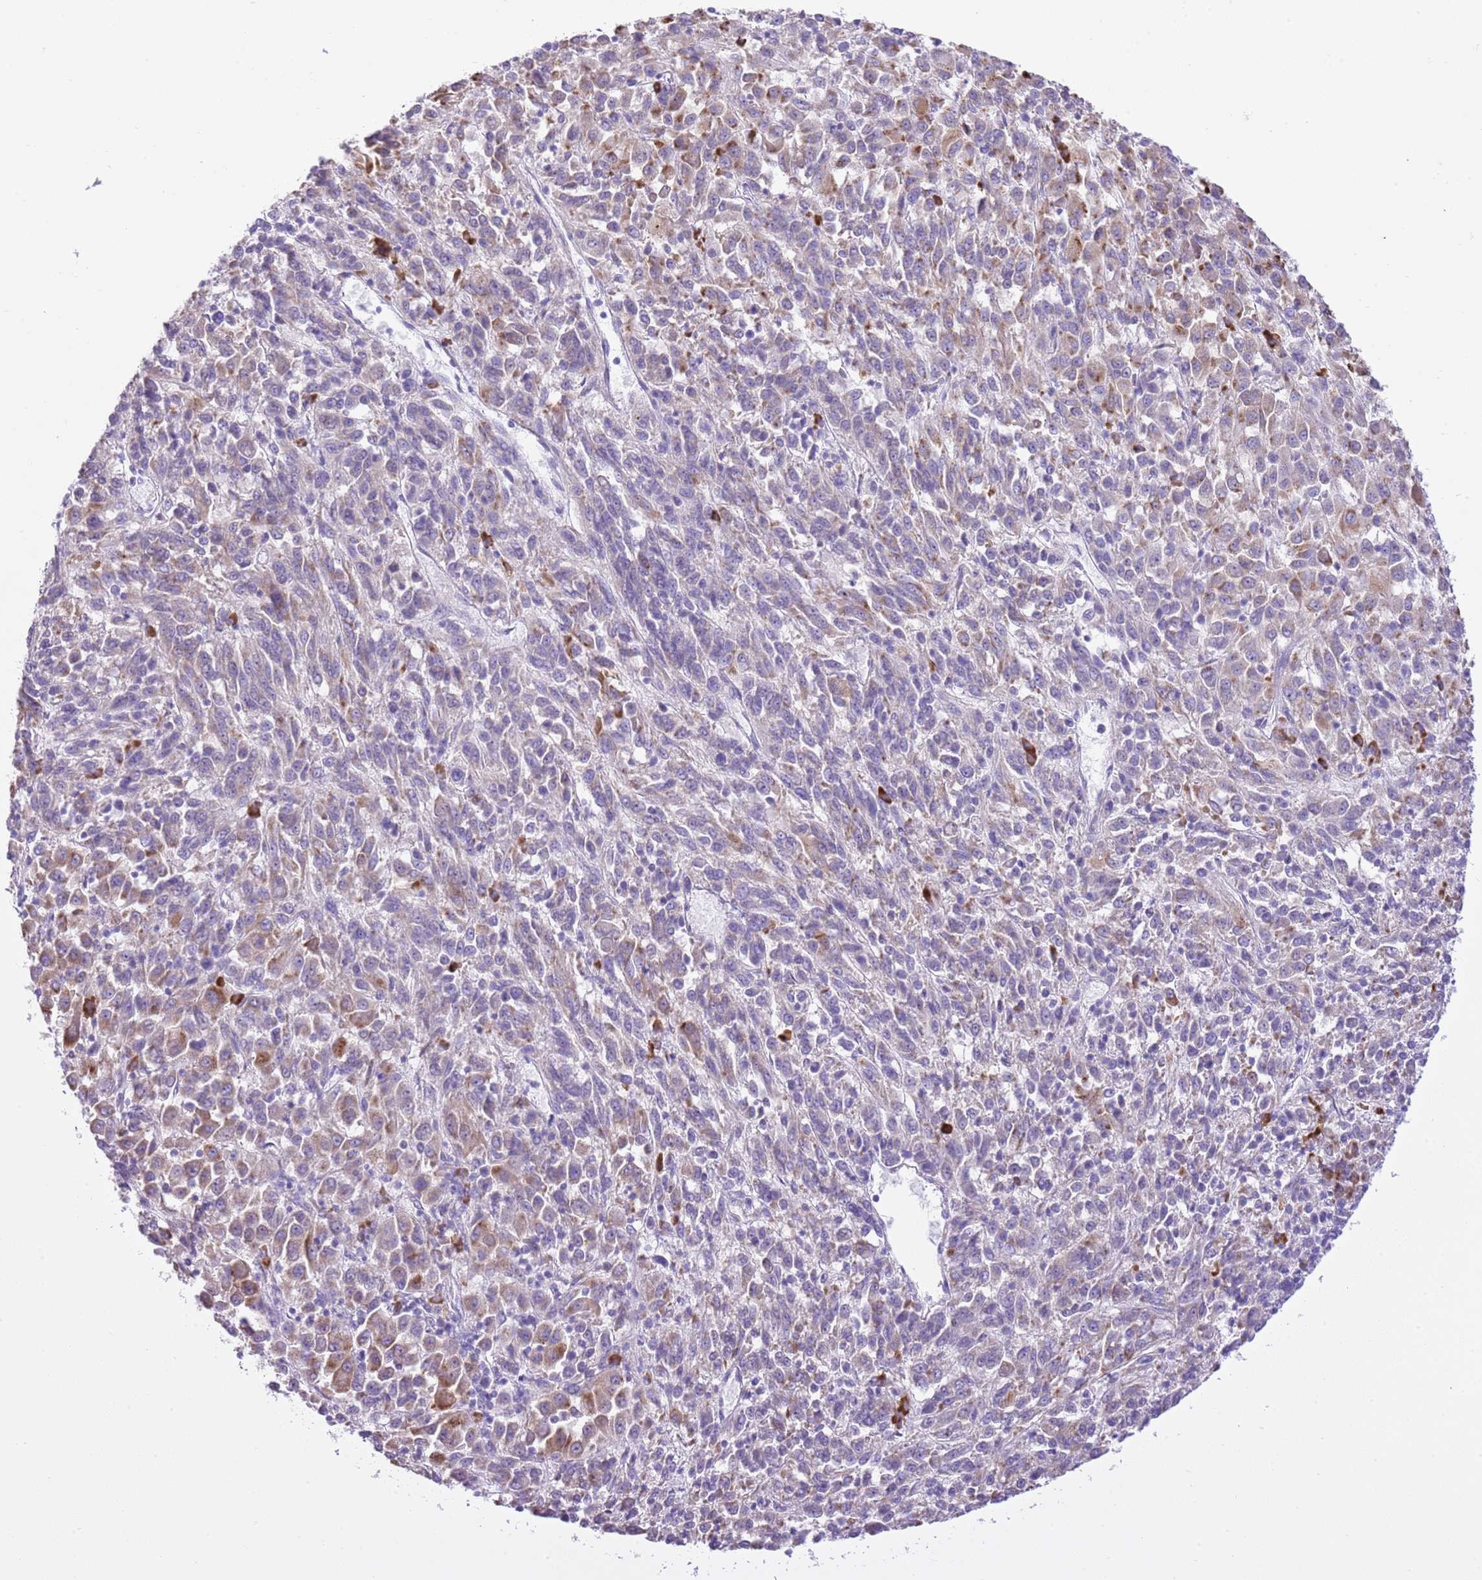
{"staining": {"intensity": "moderate", "quantity": "<25%", "location": "cytoplasmic/membranous"}, "tissue": "melanoma", "cell_type": "Tumor cells", "image_type": "cancer", "snomed": [{"axis": "morphology", "description": "Malignant melanoma, Metastatic site"}, {"axis": "topography", "description": "Lung"}], "caption": "DAB (3,3'-diaminobenzidine) immunohistochemical staining of melanoma shows moderate cytoplasmic/membranous protein staining in about <25% of tumor cells.", "gene": "AAR2", "patient": {"sex": "male", "age": 64}}